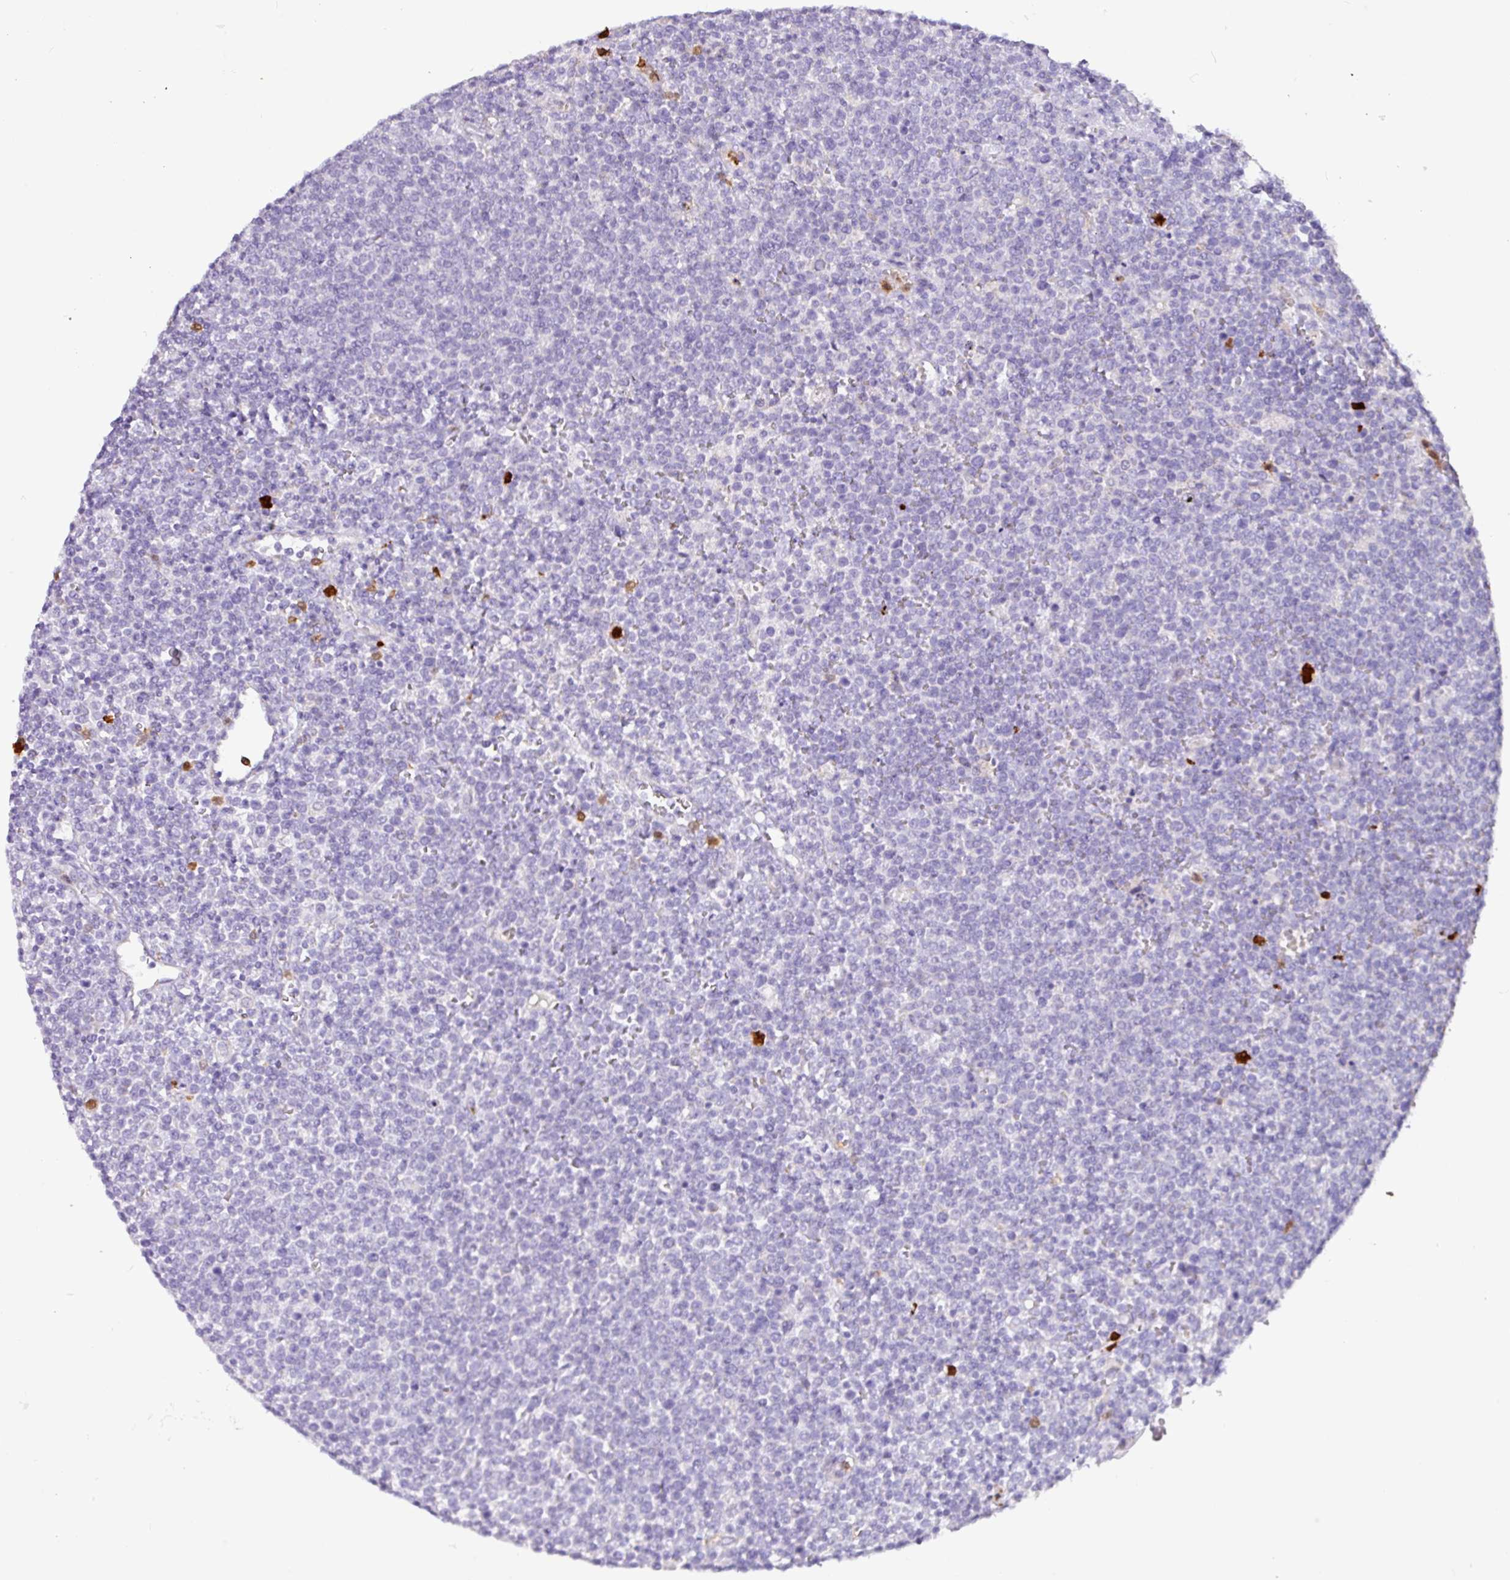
{"staining": {"intensity": "negative", "quantity": "none", "location": "none"}, "tissue": "lymphoma", "cell_type": "Tumor cells", "image_type": "cancer", "snomed": [{"axis": "morphology", "description": "Malignant lymphoma, non-Hodgkin's type, High grade"}, {"axis": "topography", "description": "Lymph node"}], "caption": "High magnification brightfield microscopy of lymphoma stained with DAB (brown) and counterstained with hematoxylin (blue): tumor cells show no significant expression.", "gene": "SH2D3C", "patient": {"sex": "male", "age": 61}}